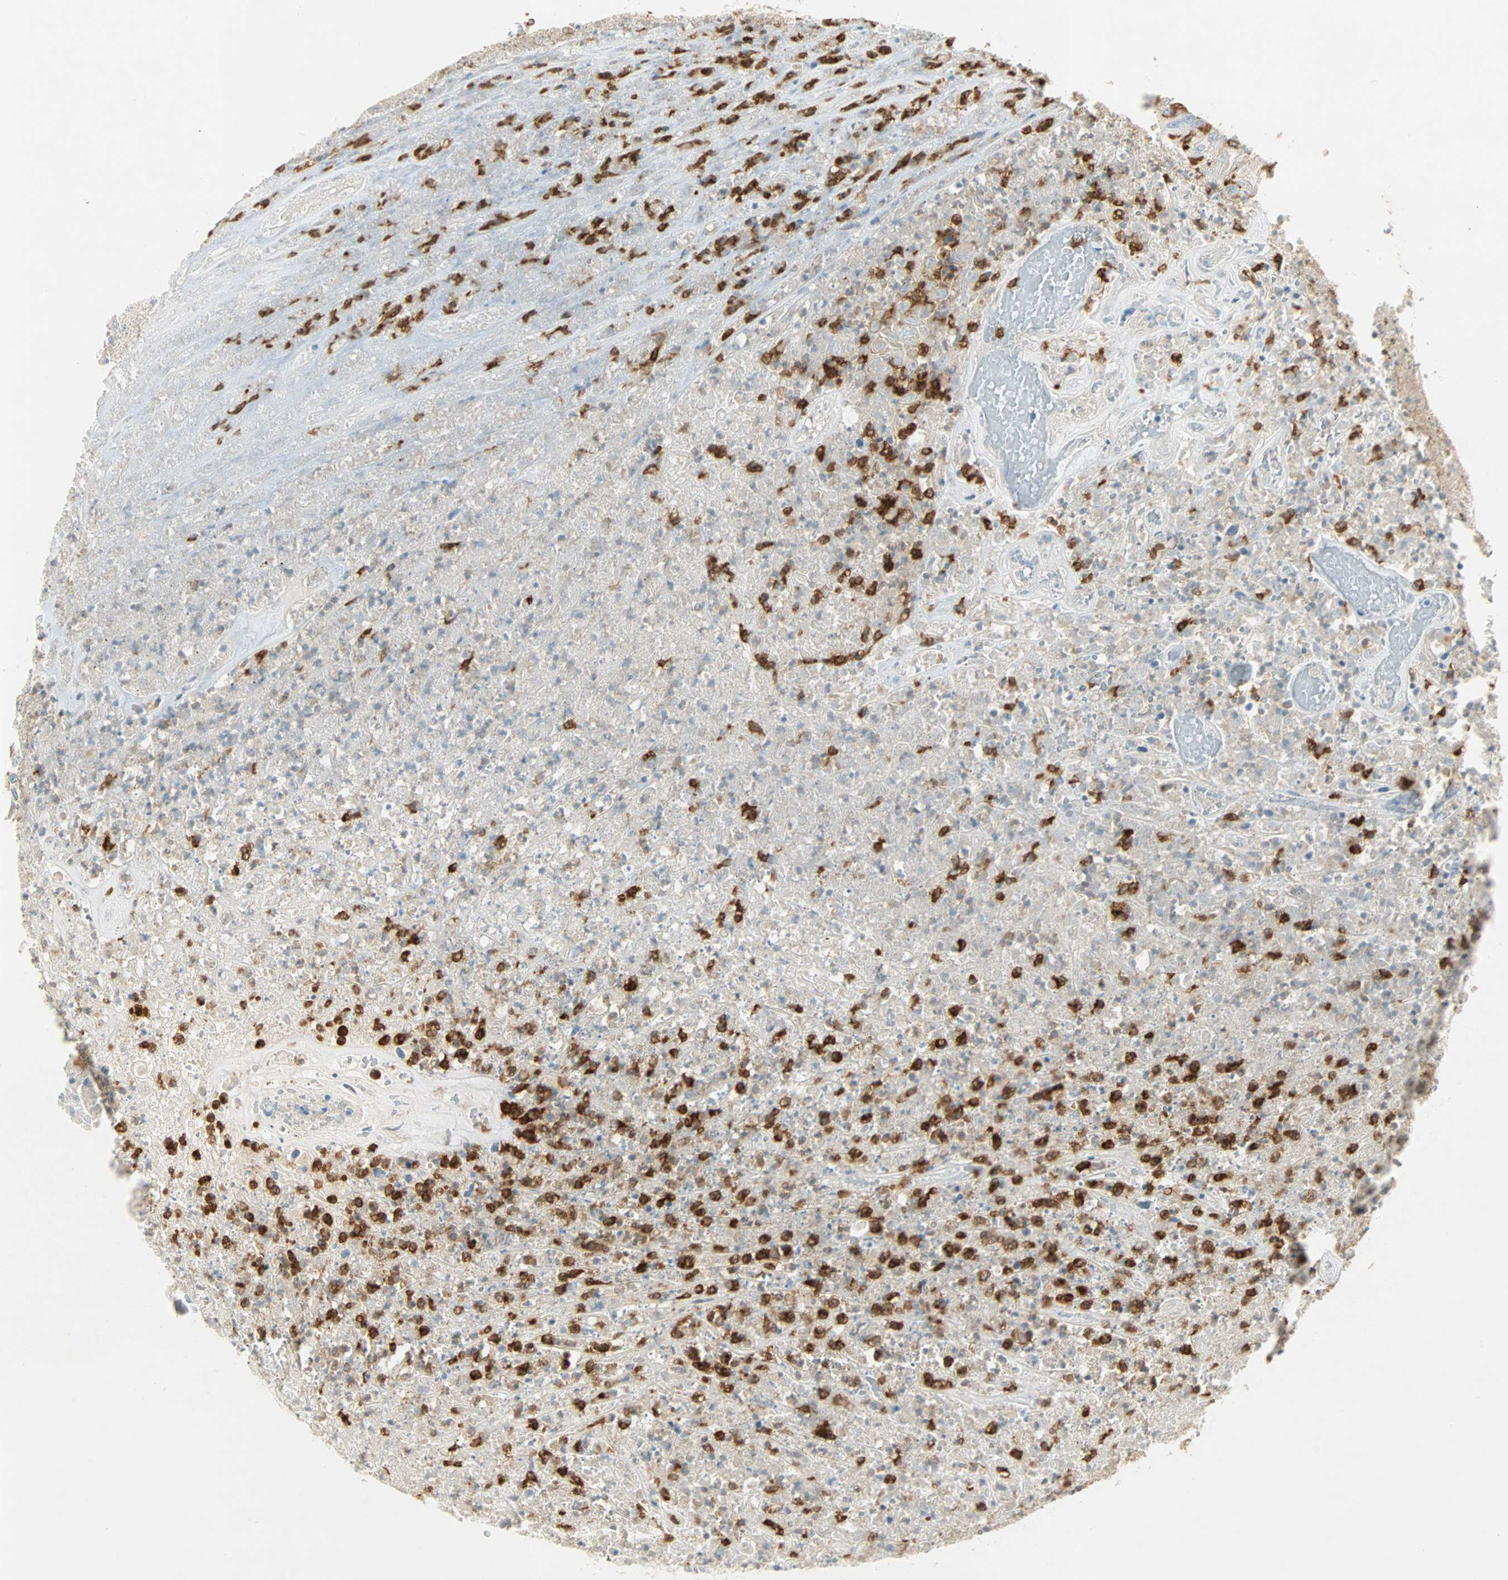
{"staining": {"intensity": "negative", "quantity": "none", "location": "none"}, "tissue": "urothelial cancer", "cell_type": "Tumor cells", "image_type": "cancer", "snomed": [{"axis": "morphology", "description": "Urothelial carcinoma, High grade"}, {"axis": "topography", "description": "Urinary bladder"}], "caption": "Immunohistochemical staining of human urothelial carcinoma (high-grade) displays no significant positivity in tumor cells. (Stains: DAB immunohistochemistry (IHC) with hematoxylin counter stain, Microscopy: brightfield microscopy at high magnification).", "gene": "FMNL1", "patient": {"sex": "male", "age": 66}}